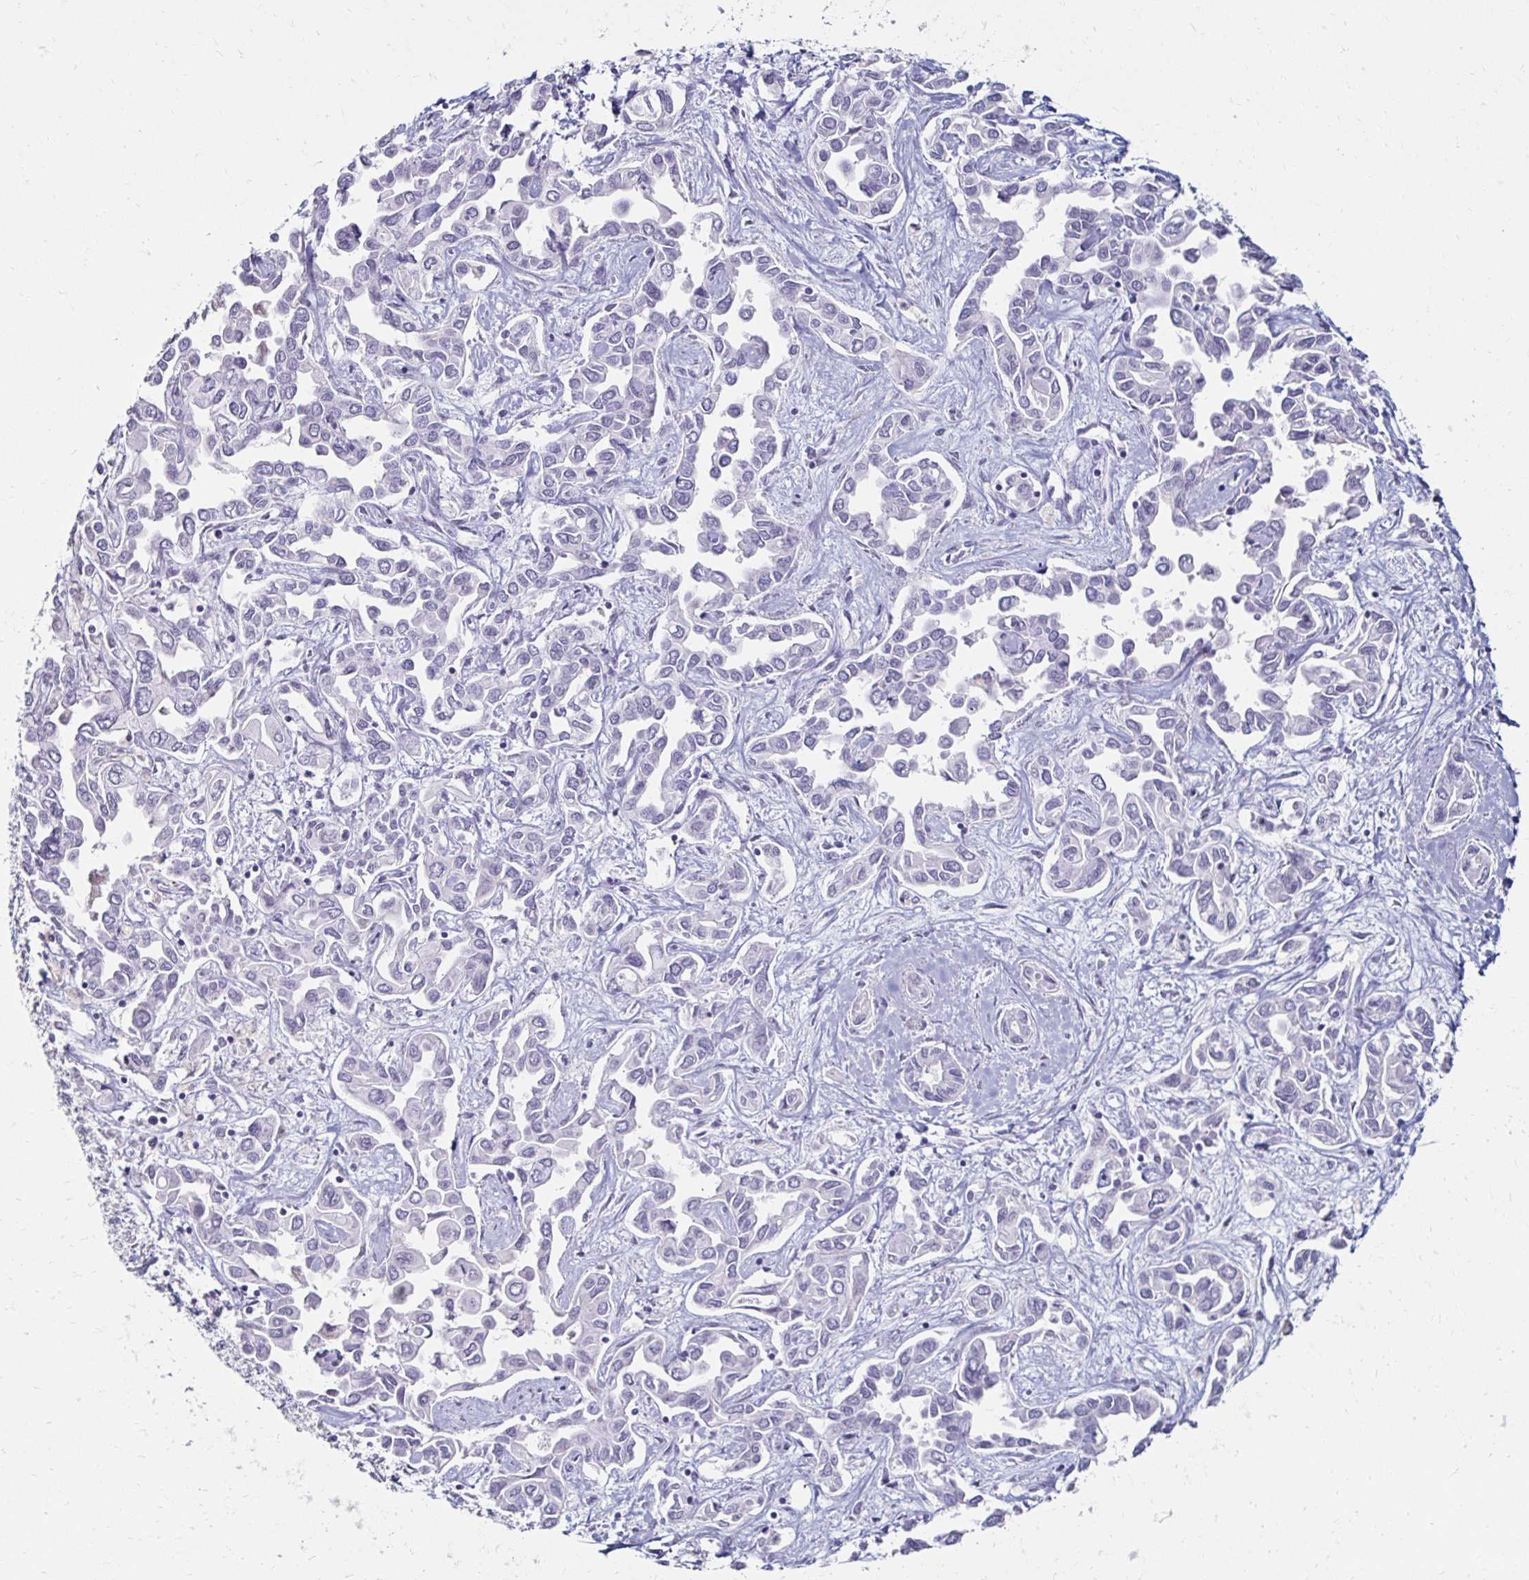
{"staining": {"intensity": "negative", "quantity": "none", "location": "none"}, "tissue": "liver cancer", "cell_type": "Tumor cells", "image_type": "cancer", "snomed": [{"axis": "morphology", "description": "Cholangiocarcinoma"}, {"axis": "topography", "description": "Liver"}], "caption": "Liver cancer (cholangiocarcinoma) was stained to show a protein in brown. There is no significant positivity in tumor cells.", "gene": "TOMM34", "patient": {"sex": "female", "age": 64}}